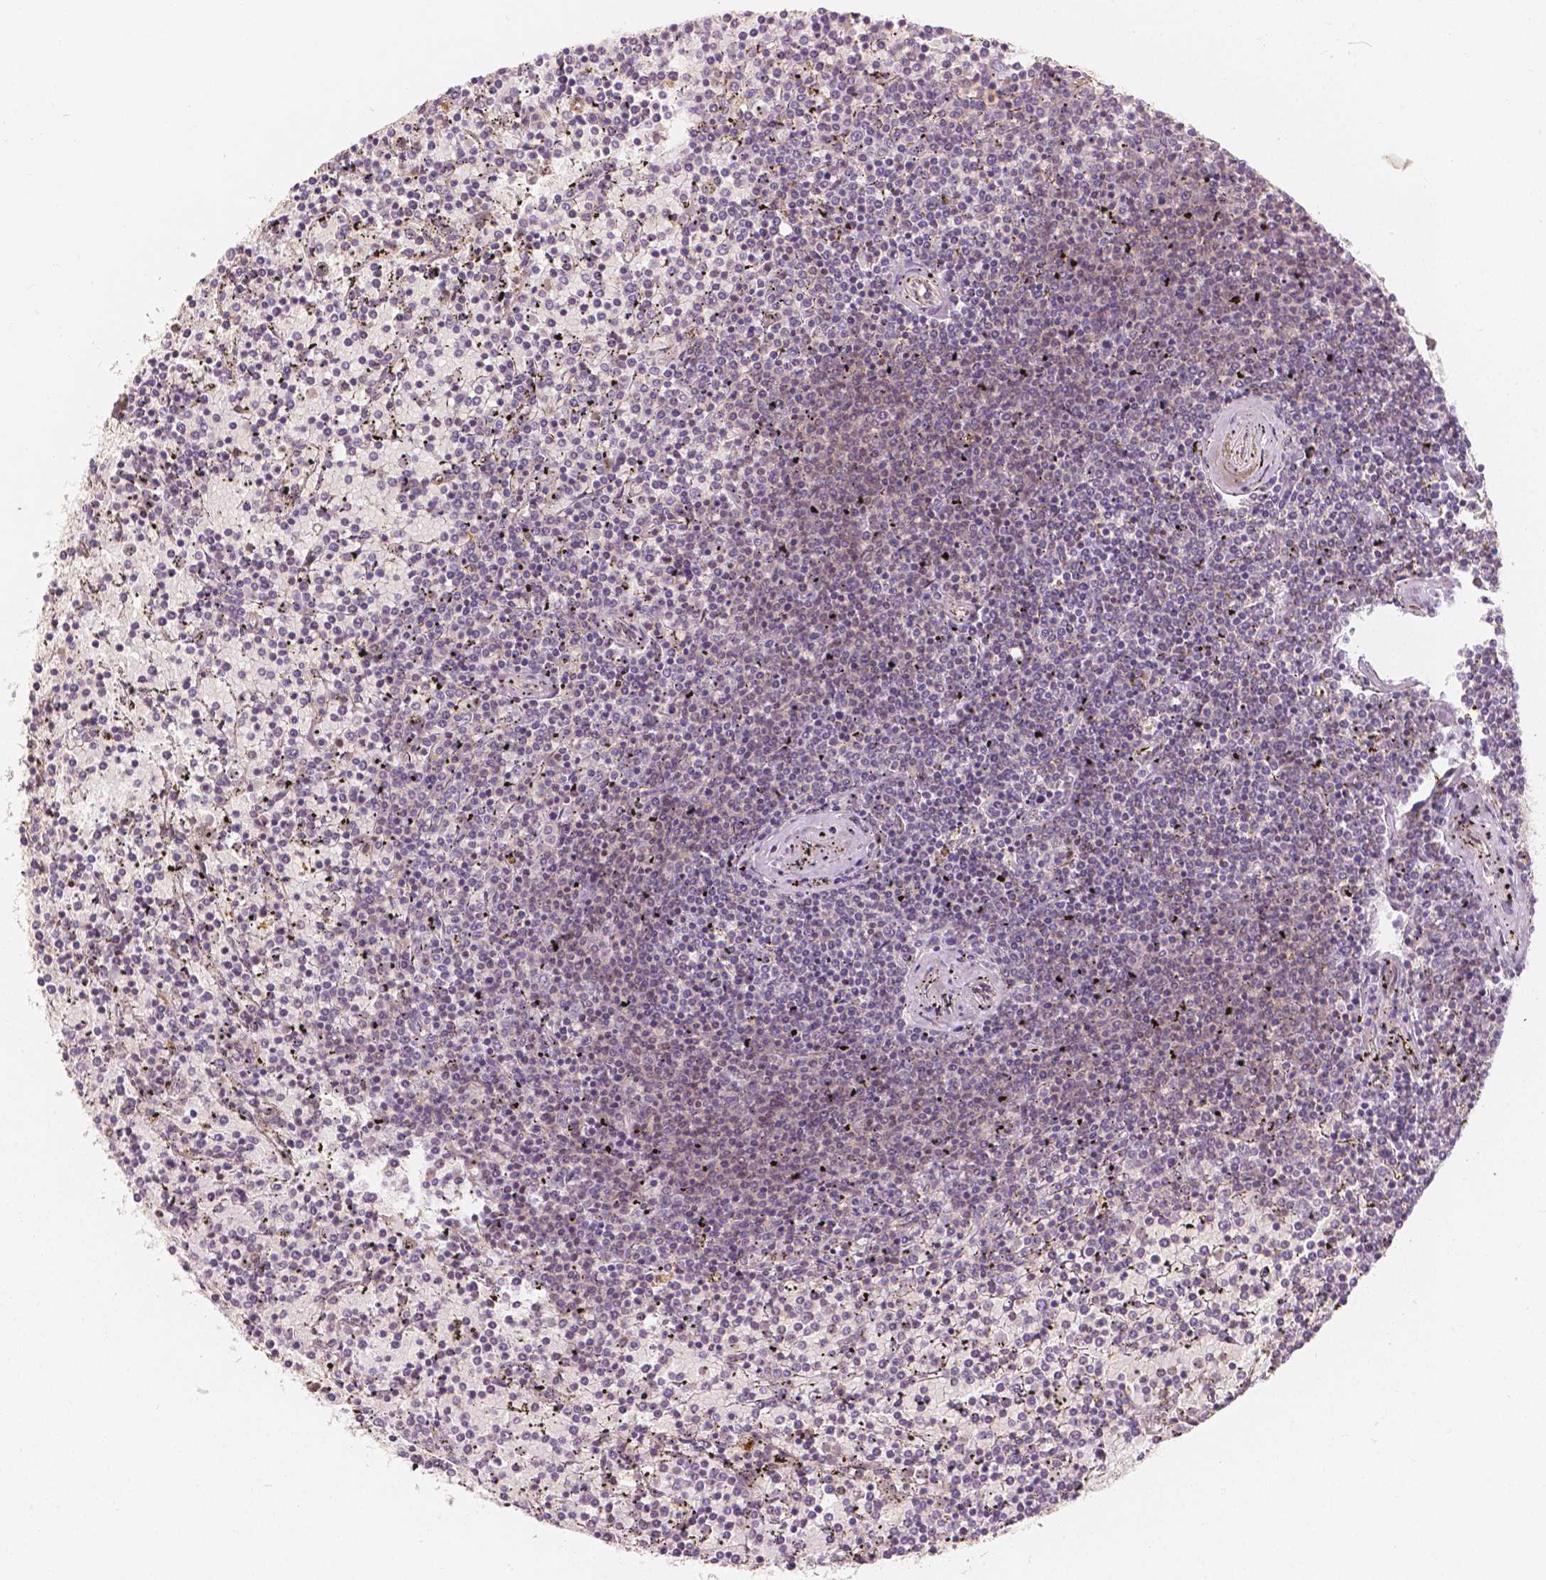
{"staining": {"intensity": "negative", "quantity": "none", "location": "none"}, "tissue": "lymphoma", "cell_type": "Tumor cells", "image_type": "cancer", "snomed": [{"axis": "morphology", "description": "Malignant lymphoma, non-Hodgkin's type, Low grade"}, {"axis": "topography", "description": "Spleen"}], "caption": "The photomicrograph demonstrates no significant staining in tumor cells of low-grade malignant lymphoma, non-Hodgkin's type. Brightfield microscopy of immunohistochemistry (IHC) stained with DAB (brown) and hematoxylin (blue), captured at high magnification.", "gene": "NAPRT", "patient": {"sex": "female", "age": 77}}